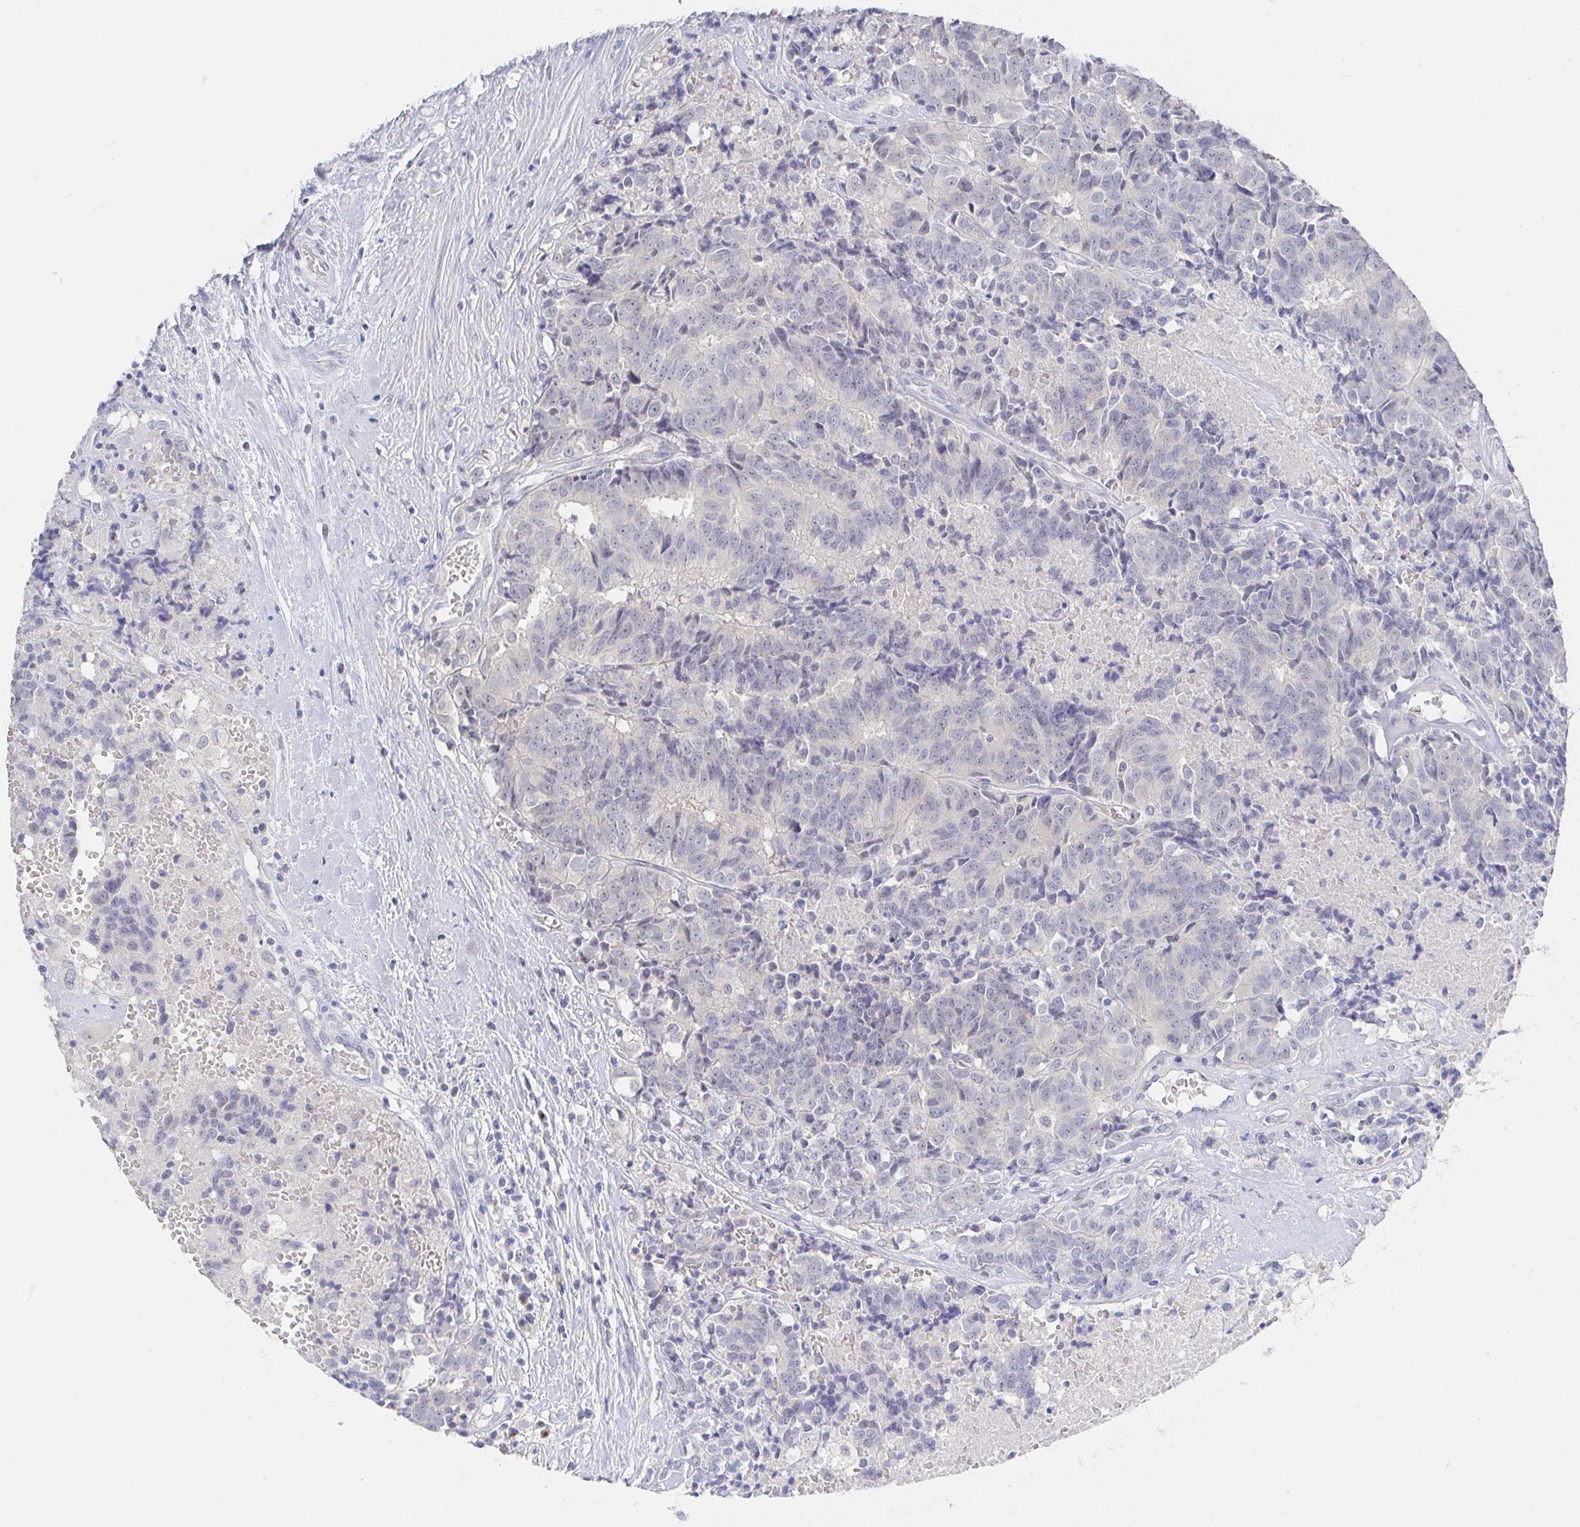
{"staining": {"intensity": "negative", "quantity": "none", "location": "none"}, "tissue": "prostate cancer", "cell_type": "Tumor cells", "image_type": "cancer", "snomed": [{"axis": "morphology", "description": "Adenocarcinoma, High grade"}, {"axis": "topography", "description": "Prostate and seminal vesicle, NOS"}], "caption": "DAB (3,3'-diaminobenzidine) immunohistochemical staining of prostate cancer (adenocarcinoma (high-grade)) shows no significant expression in tumor cells.", "gene": "LRRC23", "patient": {"sex": "male", "age": 60}}